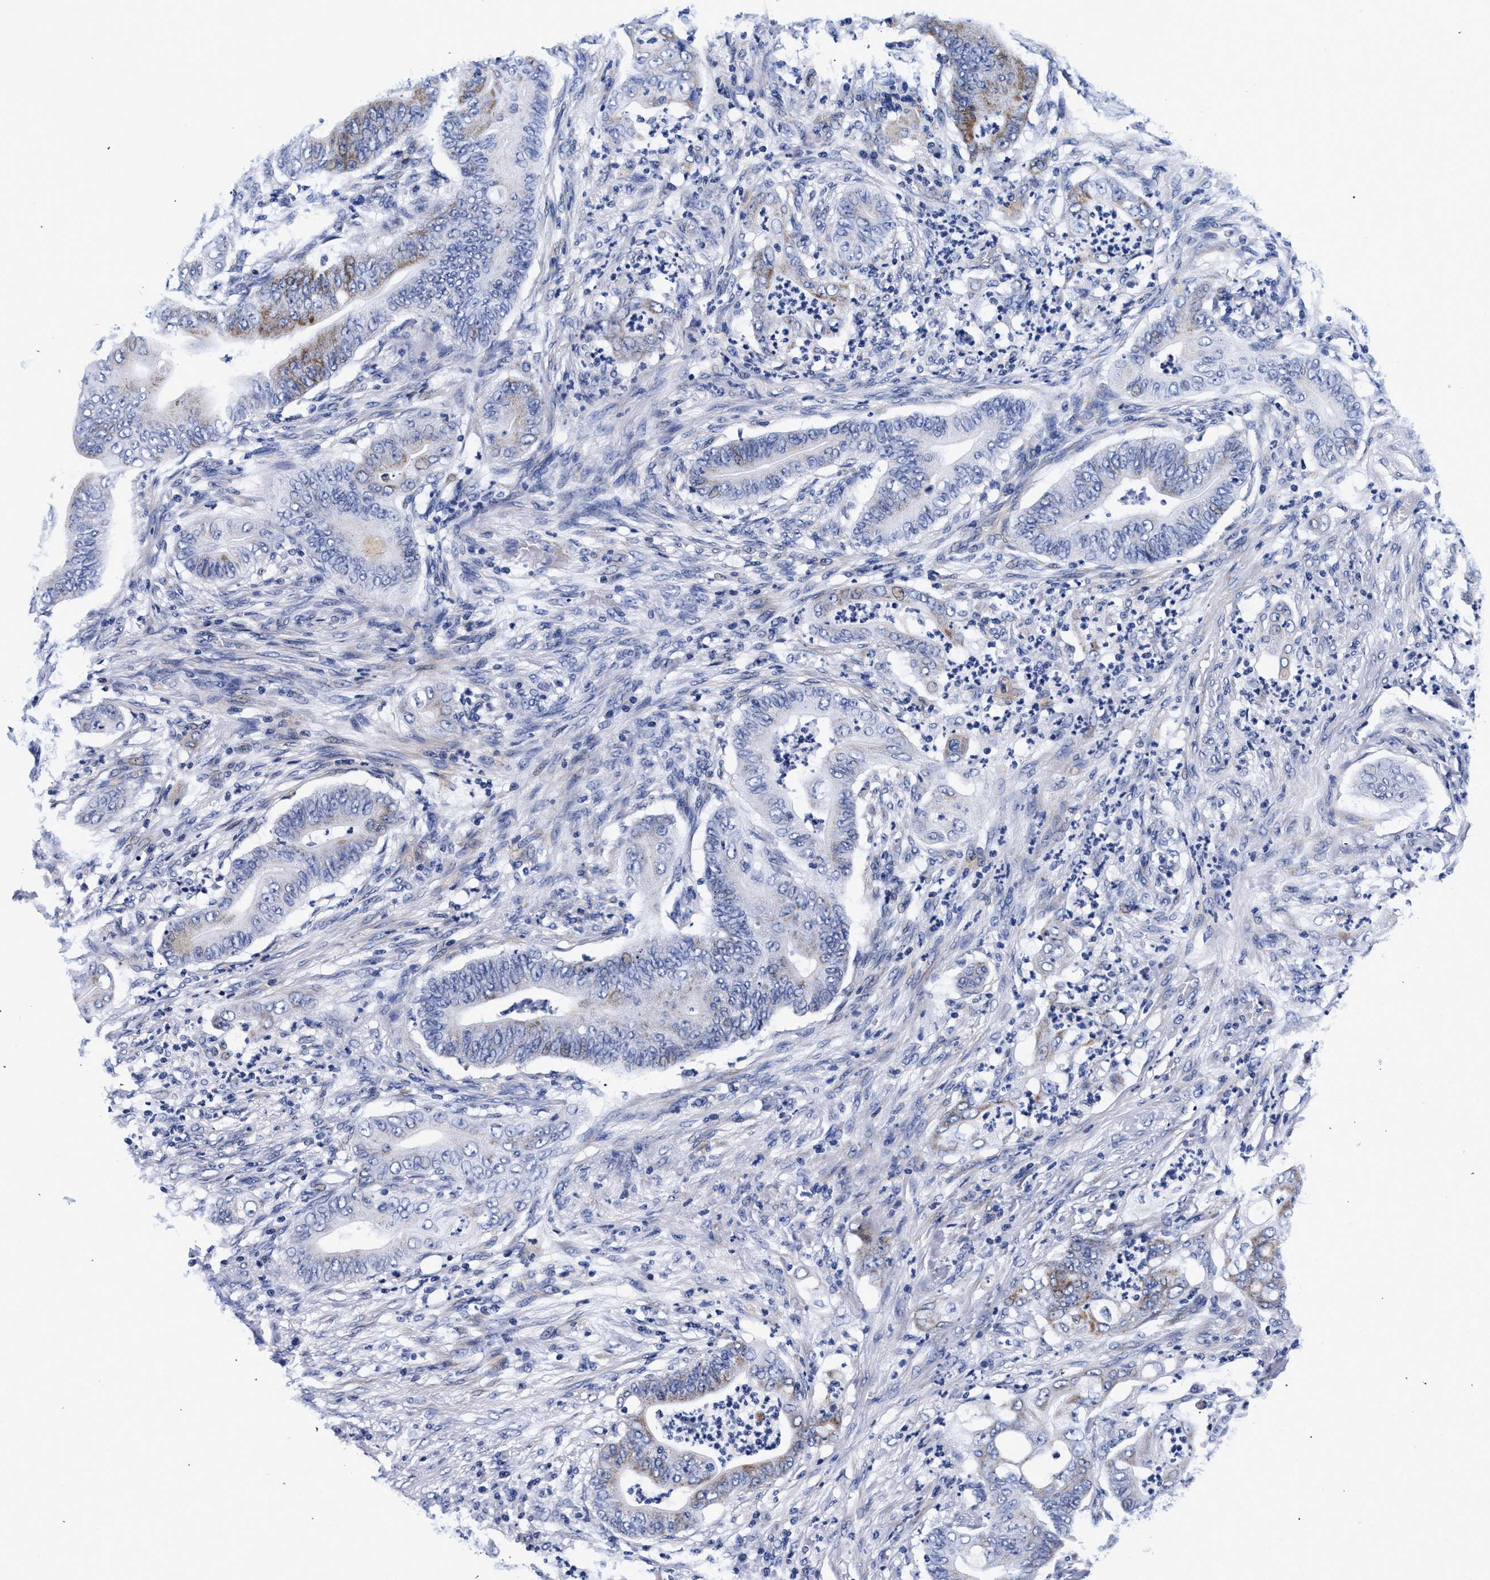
{"staining": {"intensity": "moderate", "quantity": "<25%", "location": "cytoplasmic/membranous"}, "tissue": "stomach cancer", "cell_type": "Tumor cells", "image_type": "cancer", "snomed": [{"axis": "morphology", "description": "Adenocarcinoma, NOS"}, {"axis": "topography", "description": "Stomach"}], "caption": "Stomach cancer stained with immunohistochemistry demonstrates moderate cytoplasmic/membranous positivity in approximately <25% of tumor cells.", "gene": "RAB3B", "patient": {"sex": "female", "age": 73}}